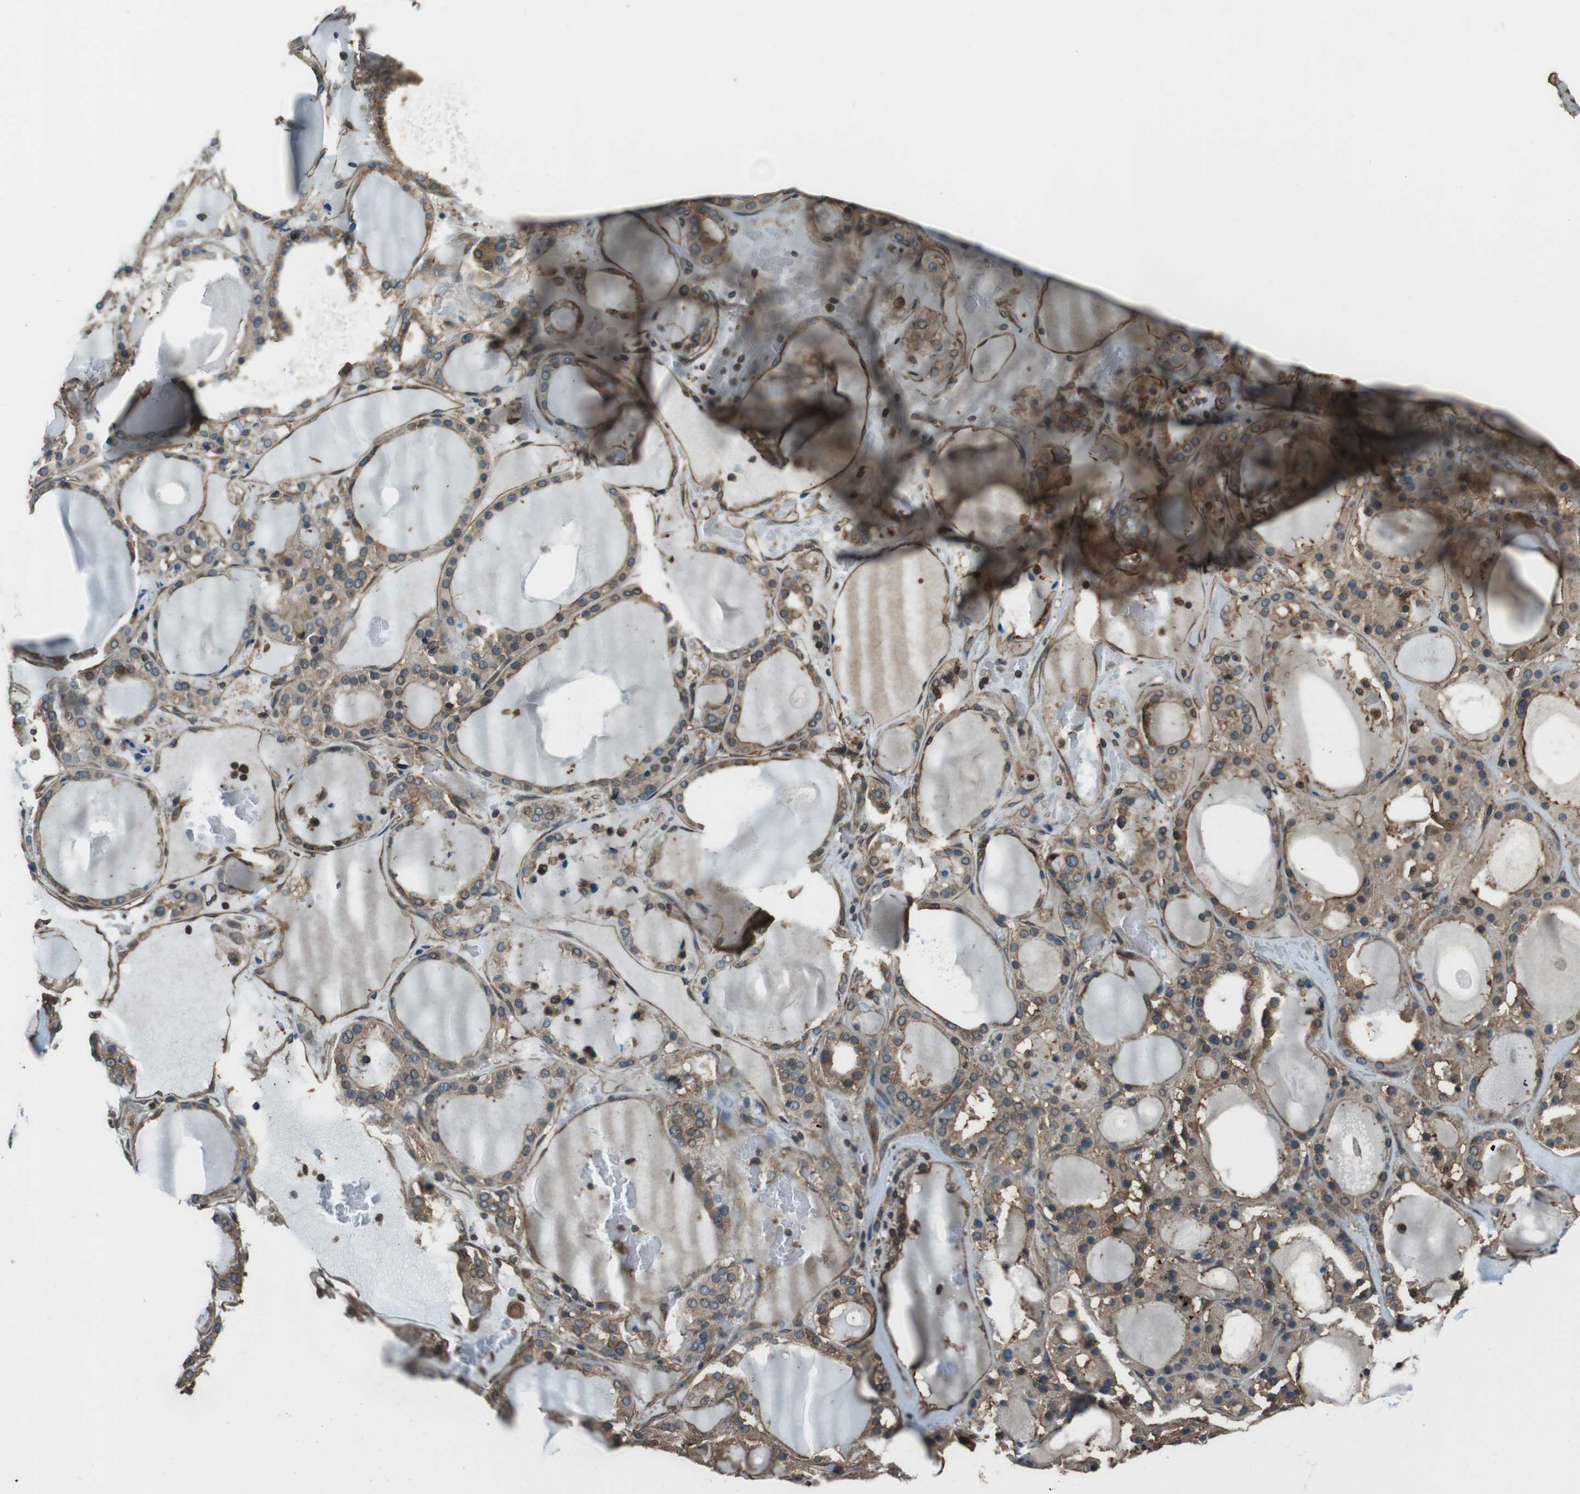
{"staining": {"intensity": "moderate", "quantity": ">75%", "location": "cytoplasmic/membranous"}, "tissue": "thyroid gland", "cell_type": "Glandular cells", "image_type": "normal", "snomed": [{"axis": "morphology", "description": "Normal tissue, NOS"}, {"axis": "morphology", "description": "Carcinoma, NOS"}, {"axis": "topography", "description": "Thyroid gland"}], "caption": "Thyroid gland stained with IHC demonstrates moderate cytoplasmic/membranous staining in approximately >75% of glandular cells. (IHC, brightfield microscopy, high magnification).", "gene": "PA2G4", "patient": {"sex": "female", "age": 86}}